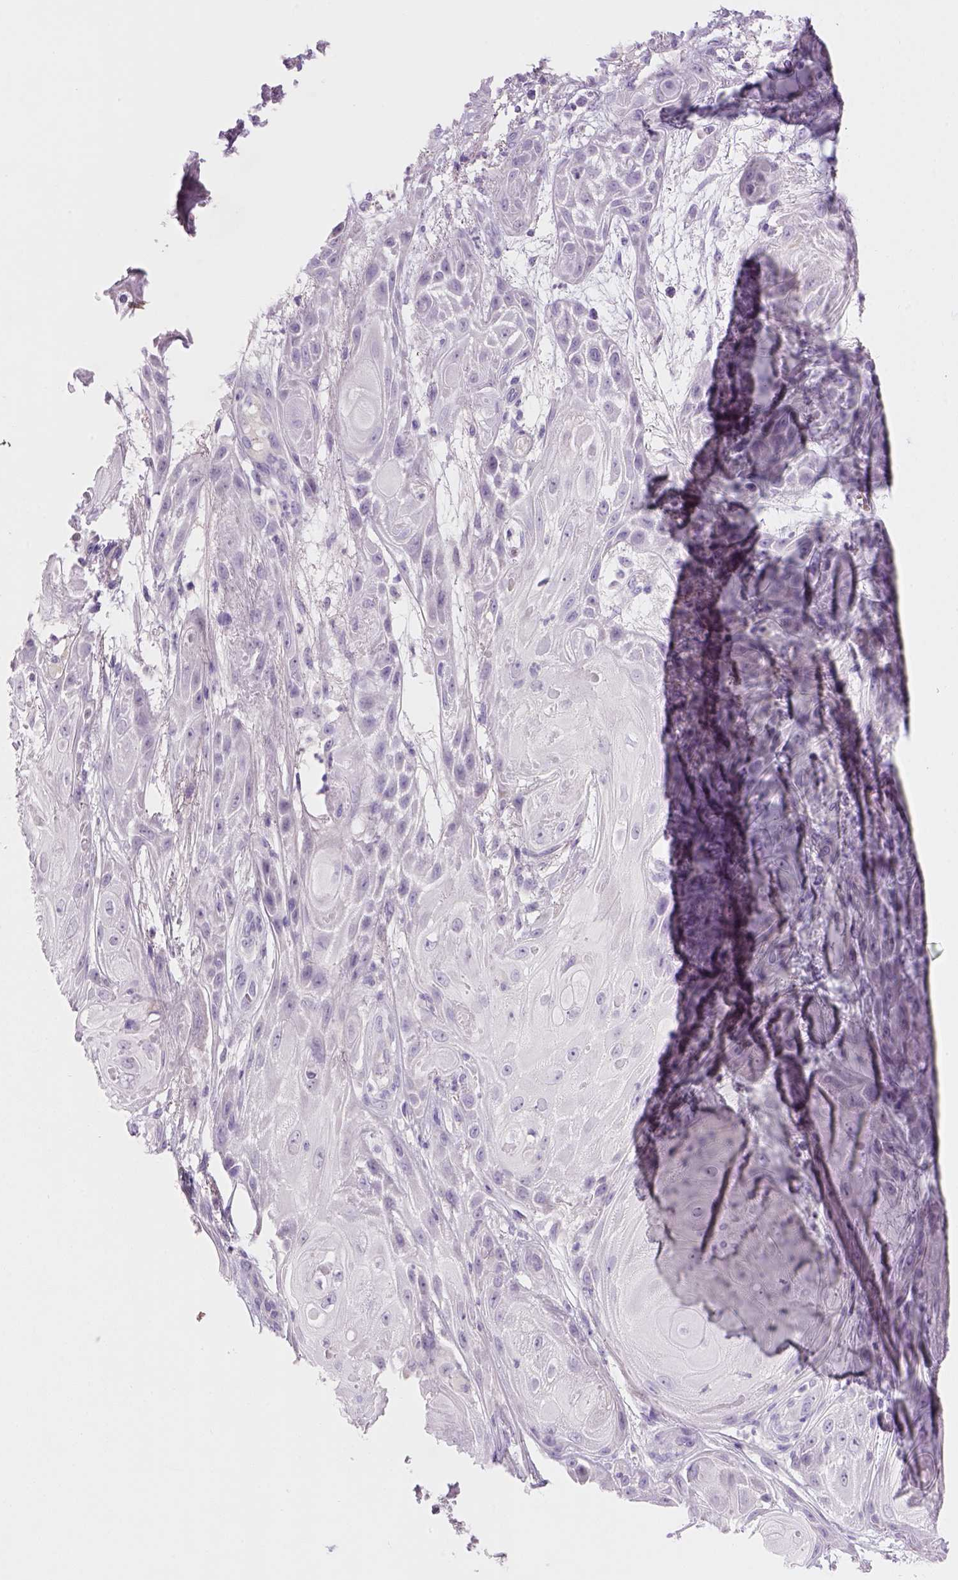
{"staining": {"intensity": "negative", "quantity": "none", "location": "none"}, "tissue": "skin cancer", "cell_type": "Tumor cells", "image_type": "cancer", "snomed": [{"axis": "morphology", "description": "Squamous cell carcinoma, NOS"}, {"axis": "topography", "description": "Skin"}], "caption": "Tumor cells are negative for protein expression in human squamous cell carcinoma (skin). (DAB (3,3'-diaminobenzidine) IHC, high magnification).", "gene": "ZMAT4", "patient": {"sex": "male", "age": 62}}